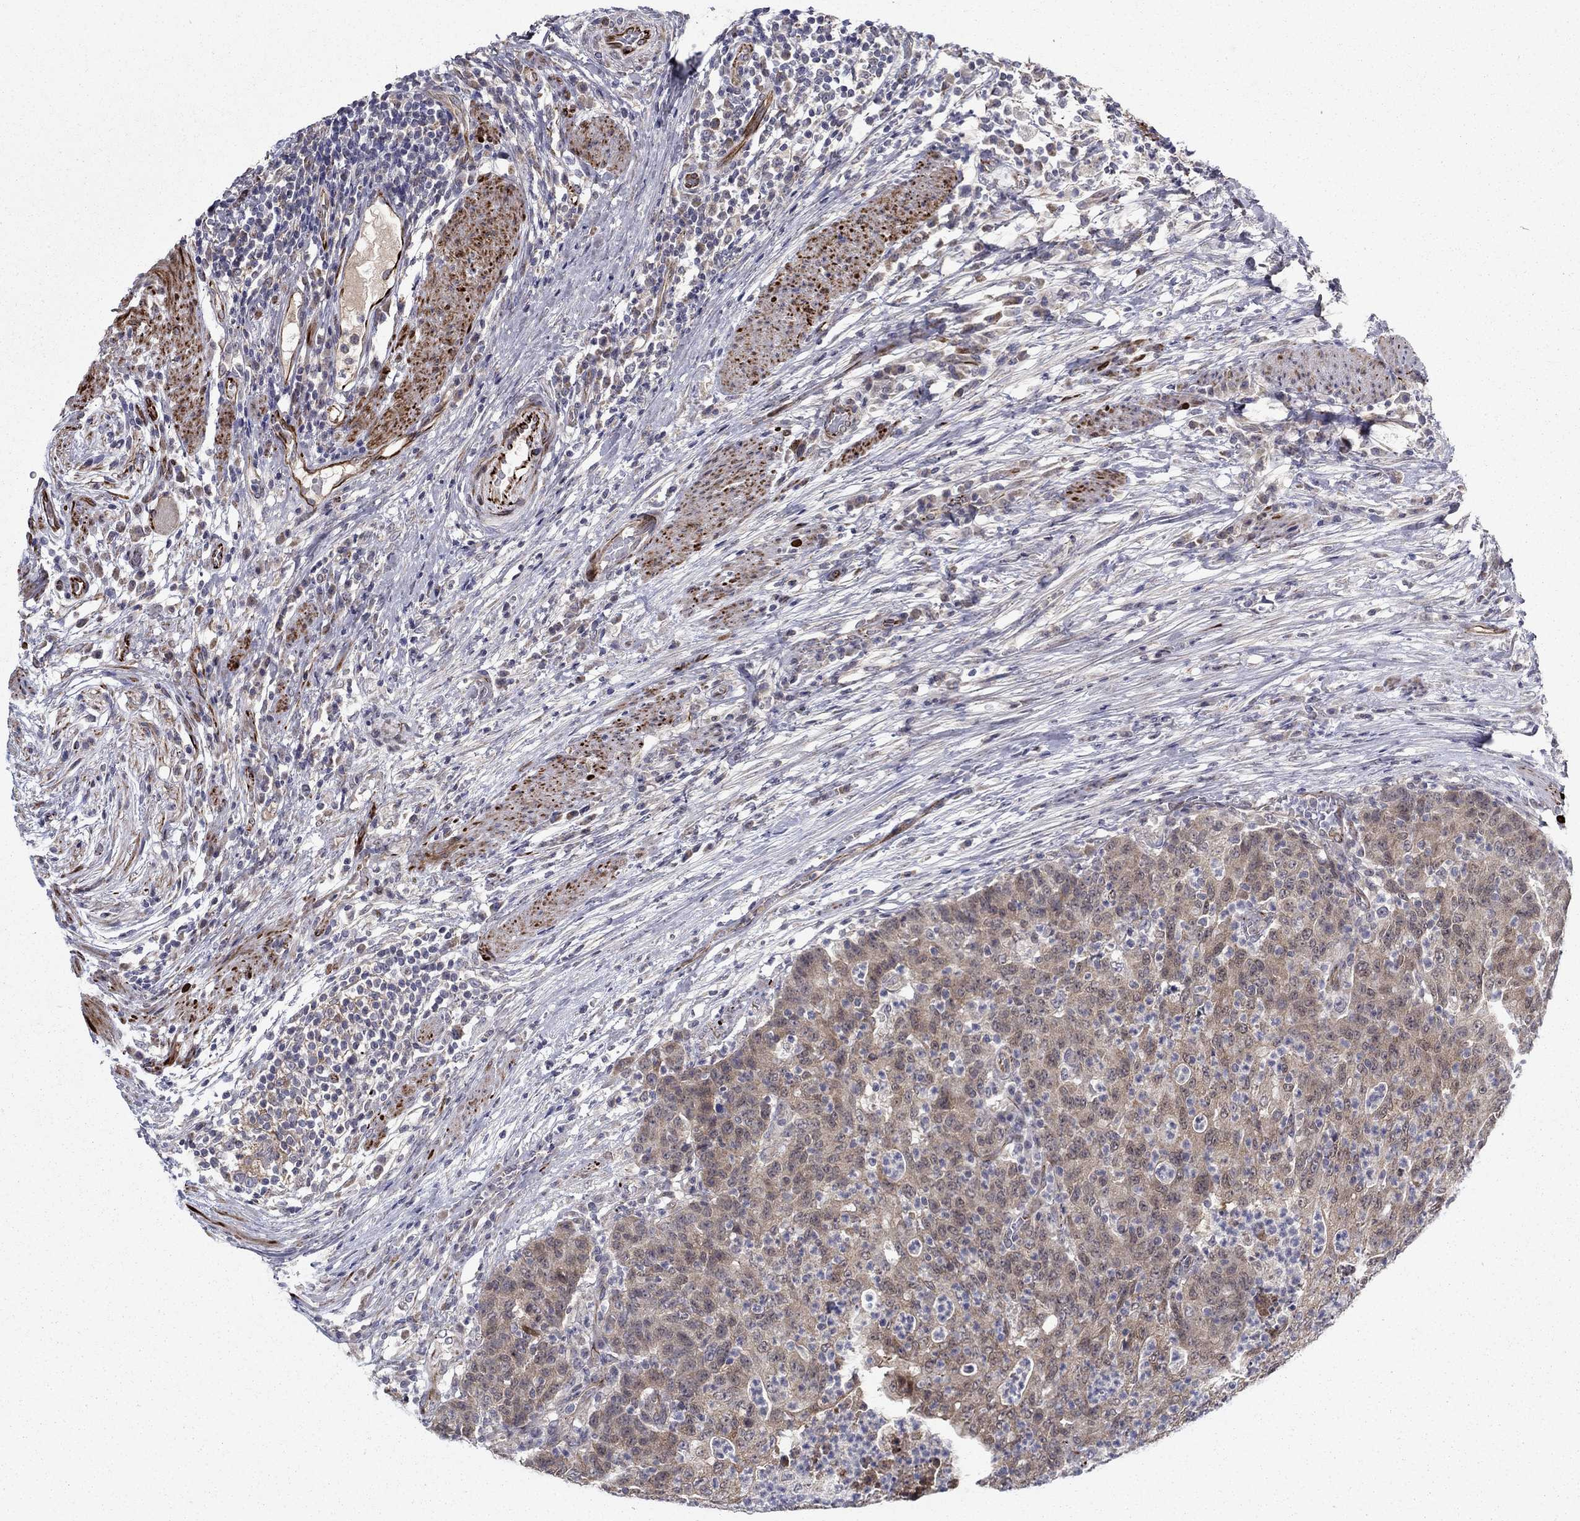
{"staining": {"intensity": "weak", "quantity": ">75%", "location": "cytoplasmic/membranous"}, "tissue": "colorectal cancer", "cell_type": "Tumor cells", "image_type": "cancer", "snomed": [{"axis": "morphology", "description": "Adenocarcinoma, NOS"}, {"axis": "topography", "description": "Colon"}], "caption": "Immunohistochemistry (IHC) image of neoplastic tissue: colorectal cancer stained using immunohistochemistry demonstrates low levels of weak protein expression localized specifically in the cytoplasmic/membranous of tumor cells, appearing as a cytoplasmic/membranous brown color.", "gene": "LACTB2", "patient": {"sex": "male", "age": 70}}